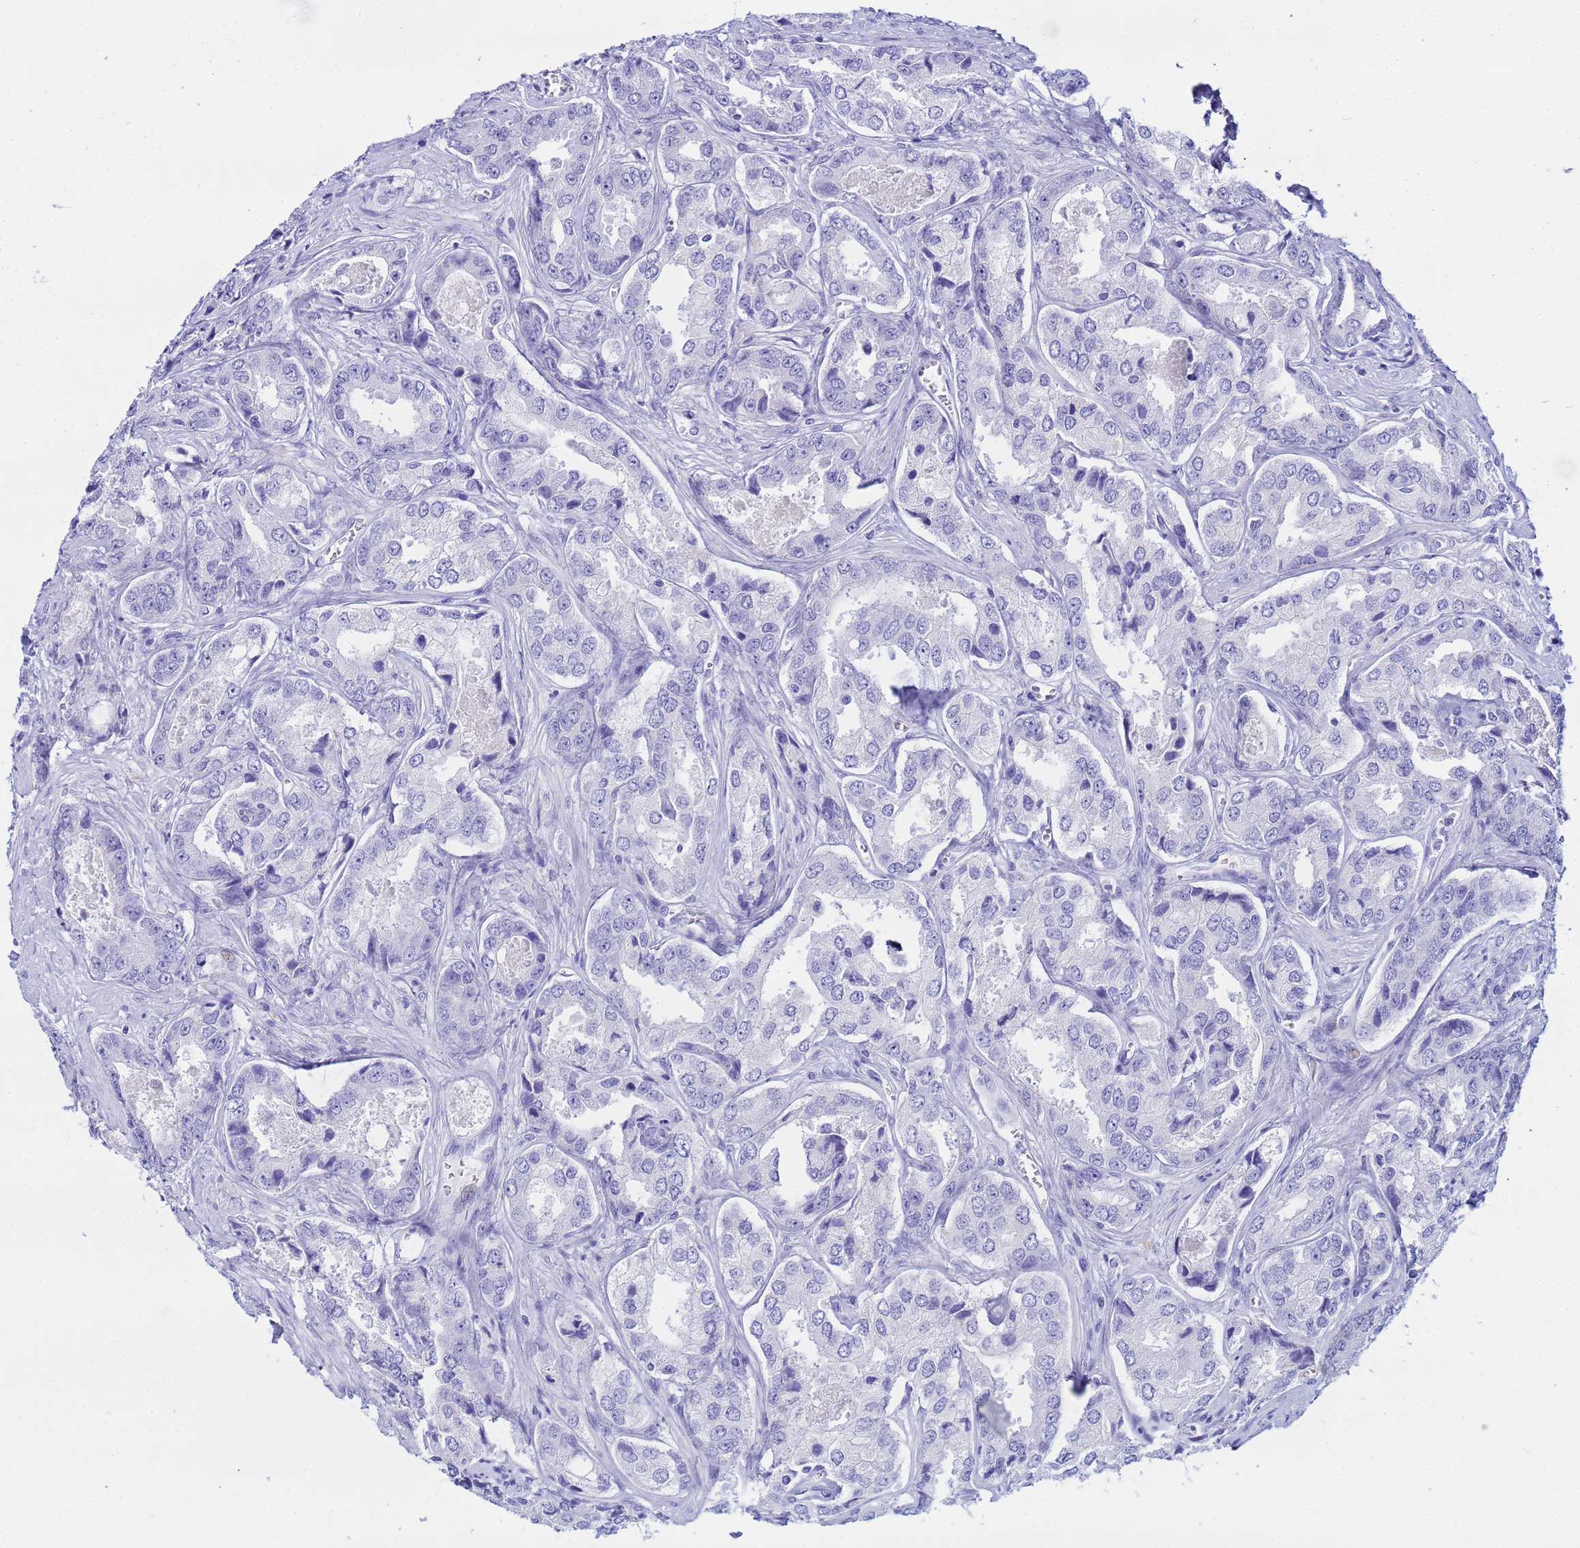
{"staining": {"intensity": "negative", "quantity": "none", "location": "none"}, "tissue": "prostate cancer", "cell_type": "Tumor cells", "image_type": "cancer", "snomed": [{"axis": "morphology", "description": "Adenocarcinoma, Low grade"}, {"axis": "topography", "description": "Prostate"}], "caption": "Micrograph shows no significant protein expression in tumor cells of low-grade adenocarcinoma (prostate). (DAB immunohistochemistry (IHC), high magnification).", "gene": "AQP12A", "patient": {"sex": "male", "age": 68}}